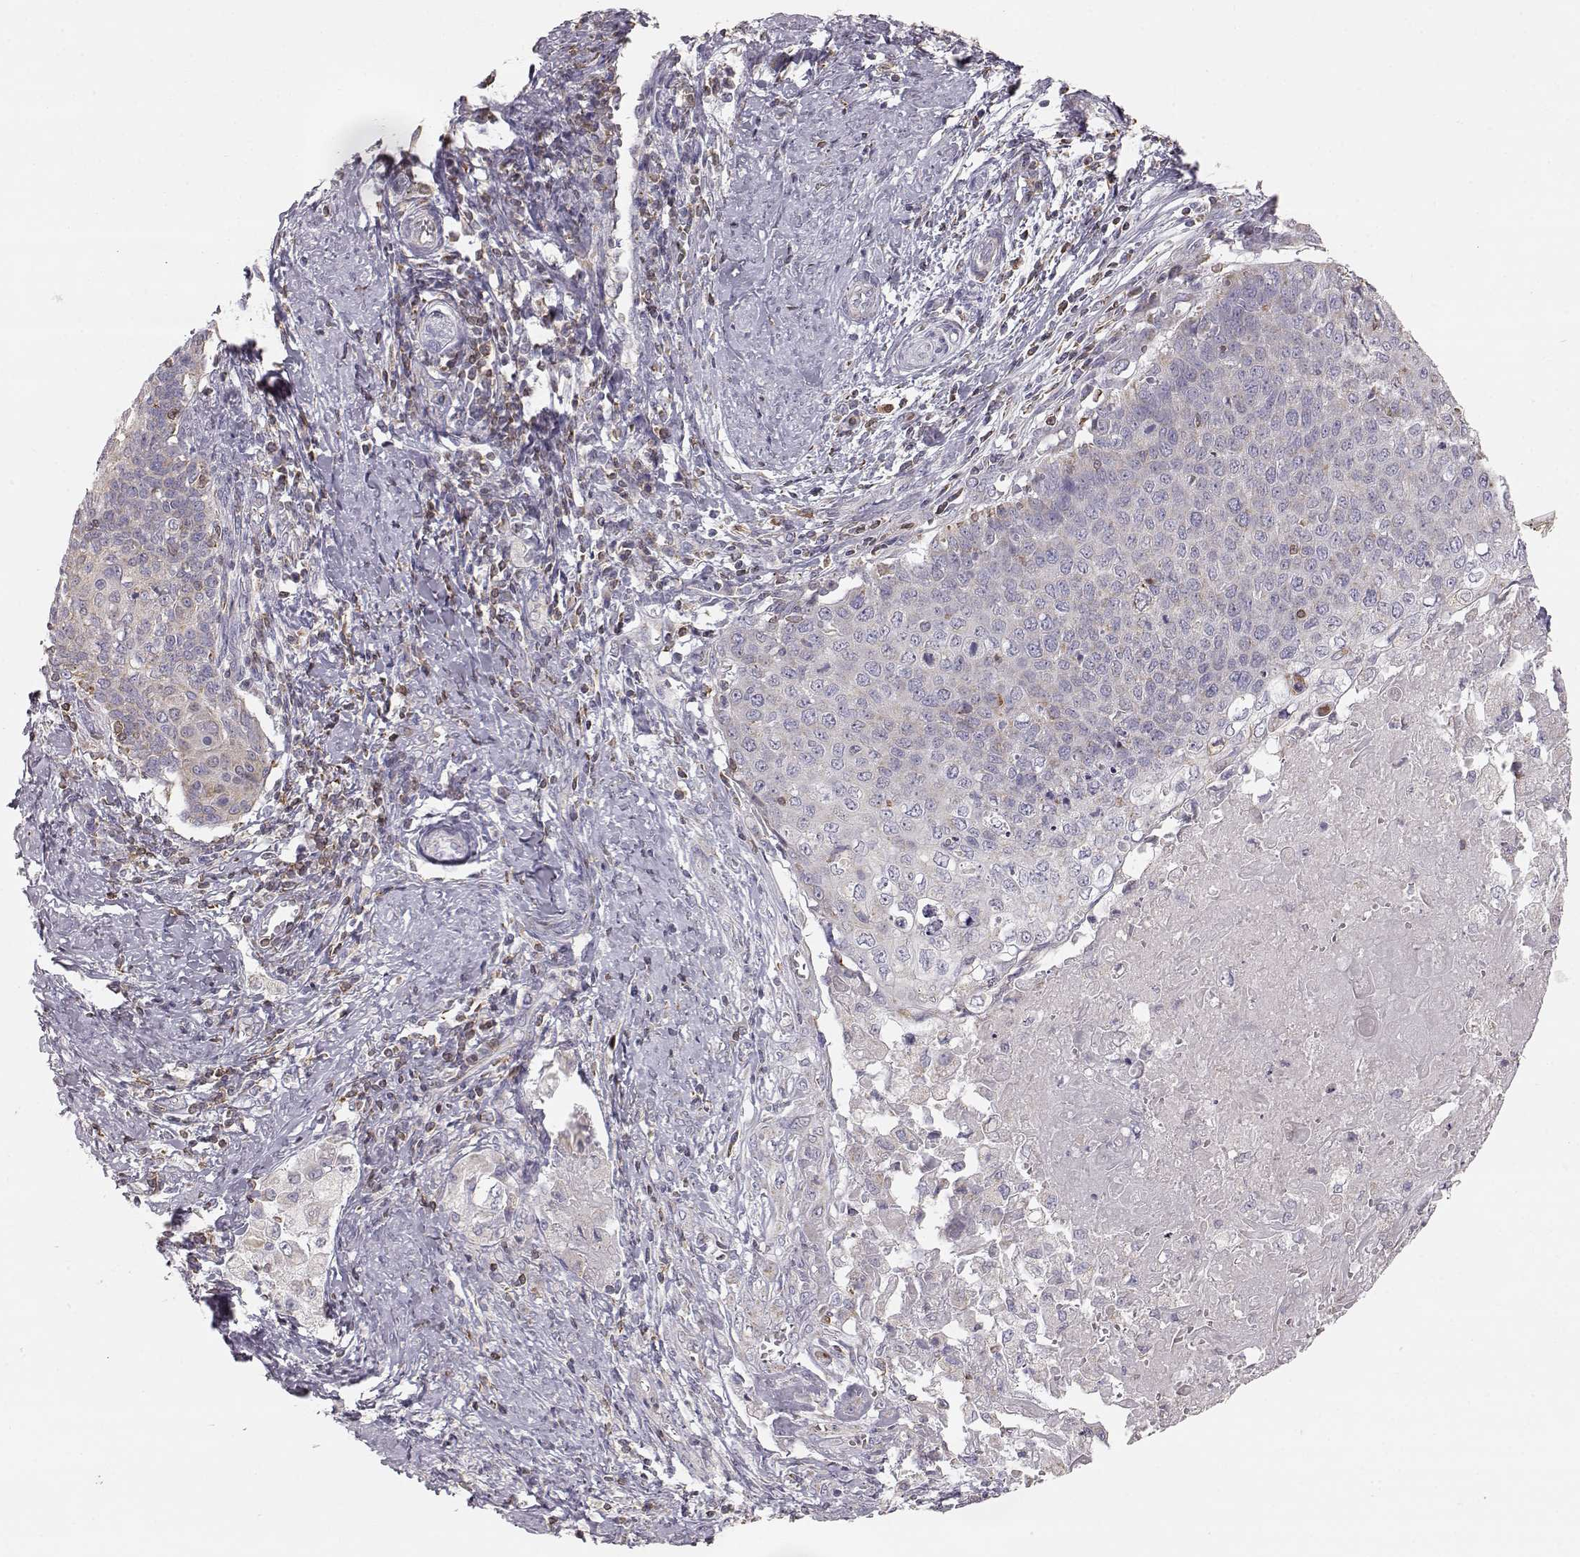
{"staining": {"intensity": "weak", "quantity": "25%-75%", "location": "cytoplasmic/membranous"}, "tissue": "cervical cancer", "cell_type": "Tumor cells", "image_type": "cancer", "snomed": [{"axis": "morphology", "description": "Squamous cell carcinoma, NOS"}, {"axis": "topography", "description": "Cervix"}], "caption": "Cervical cancer (squamous cell carcinoma) stained with DAB (3,3'-diaminobenzidine) IHC reveals low levels of weak cytoplasmic/membranous staining in about 25%-75% of tumor cells.", "gene": "GRAP2", "patient": {"sex": "female", "age": 39}}